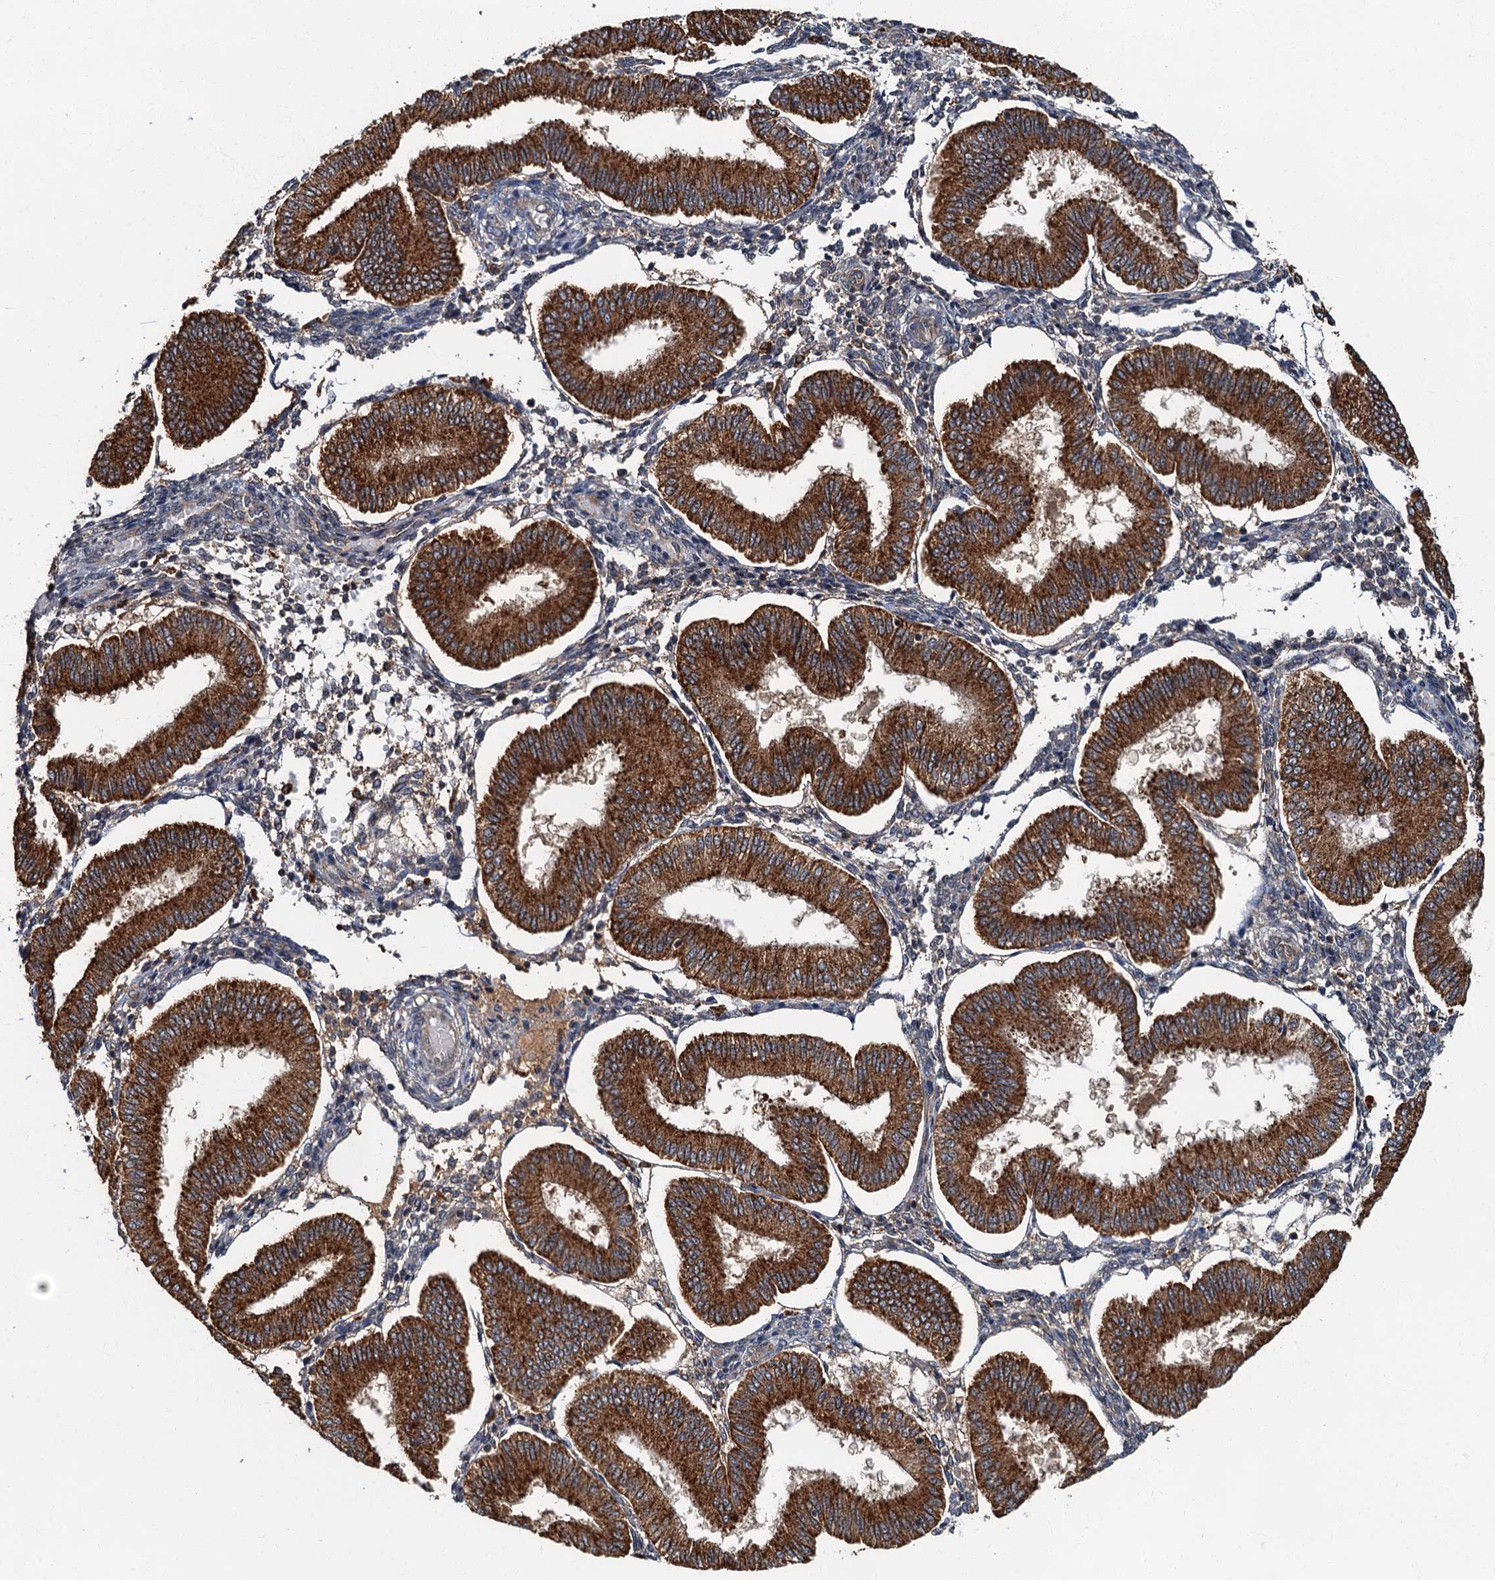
{"staining": {"intensity": "weak", "quantity": "25%-75%", "location": "cytoplasmic/membranous"}, "tissue": "endometrium", "cell_type": "Cells in endometrial stroma", "image_type": "normal", "snomed": [{"axis": "morphology", "description": "Normal tissue, NOS"}, {"axis": "topography", "description": "Endometrium"}], "caption": "Immunohistochemical staining of benign endometrium demonstrates weak cytoplasmic/membranous protein expression in about 25%-75% of cells in endometrial stroma.", "gene": "WDCP", "patient": {"sex": "female", "age": 39}}